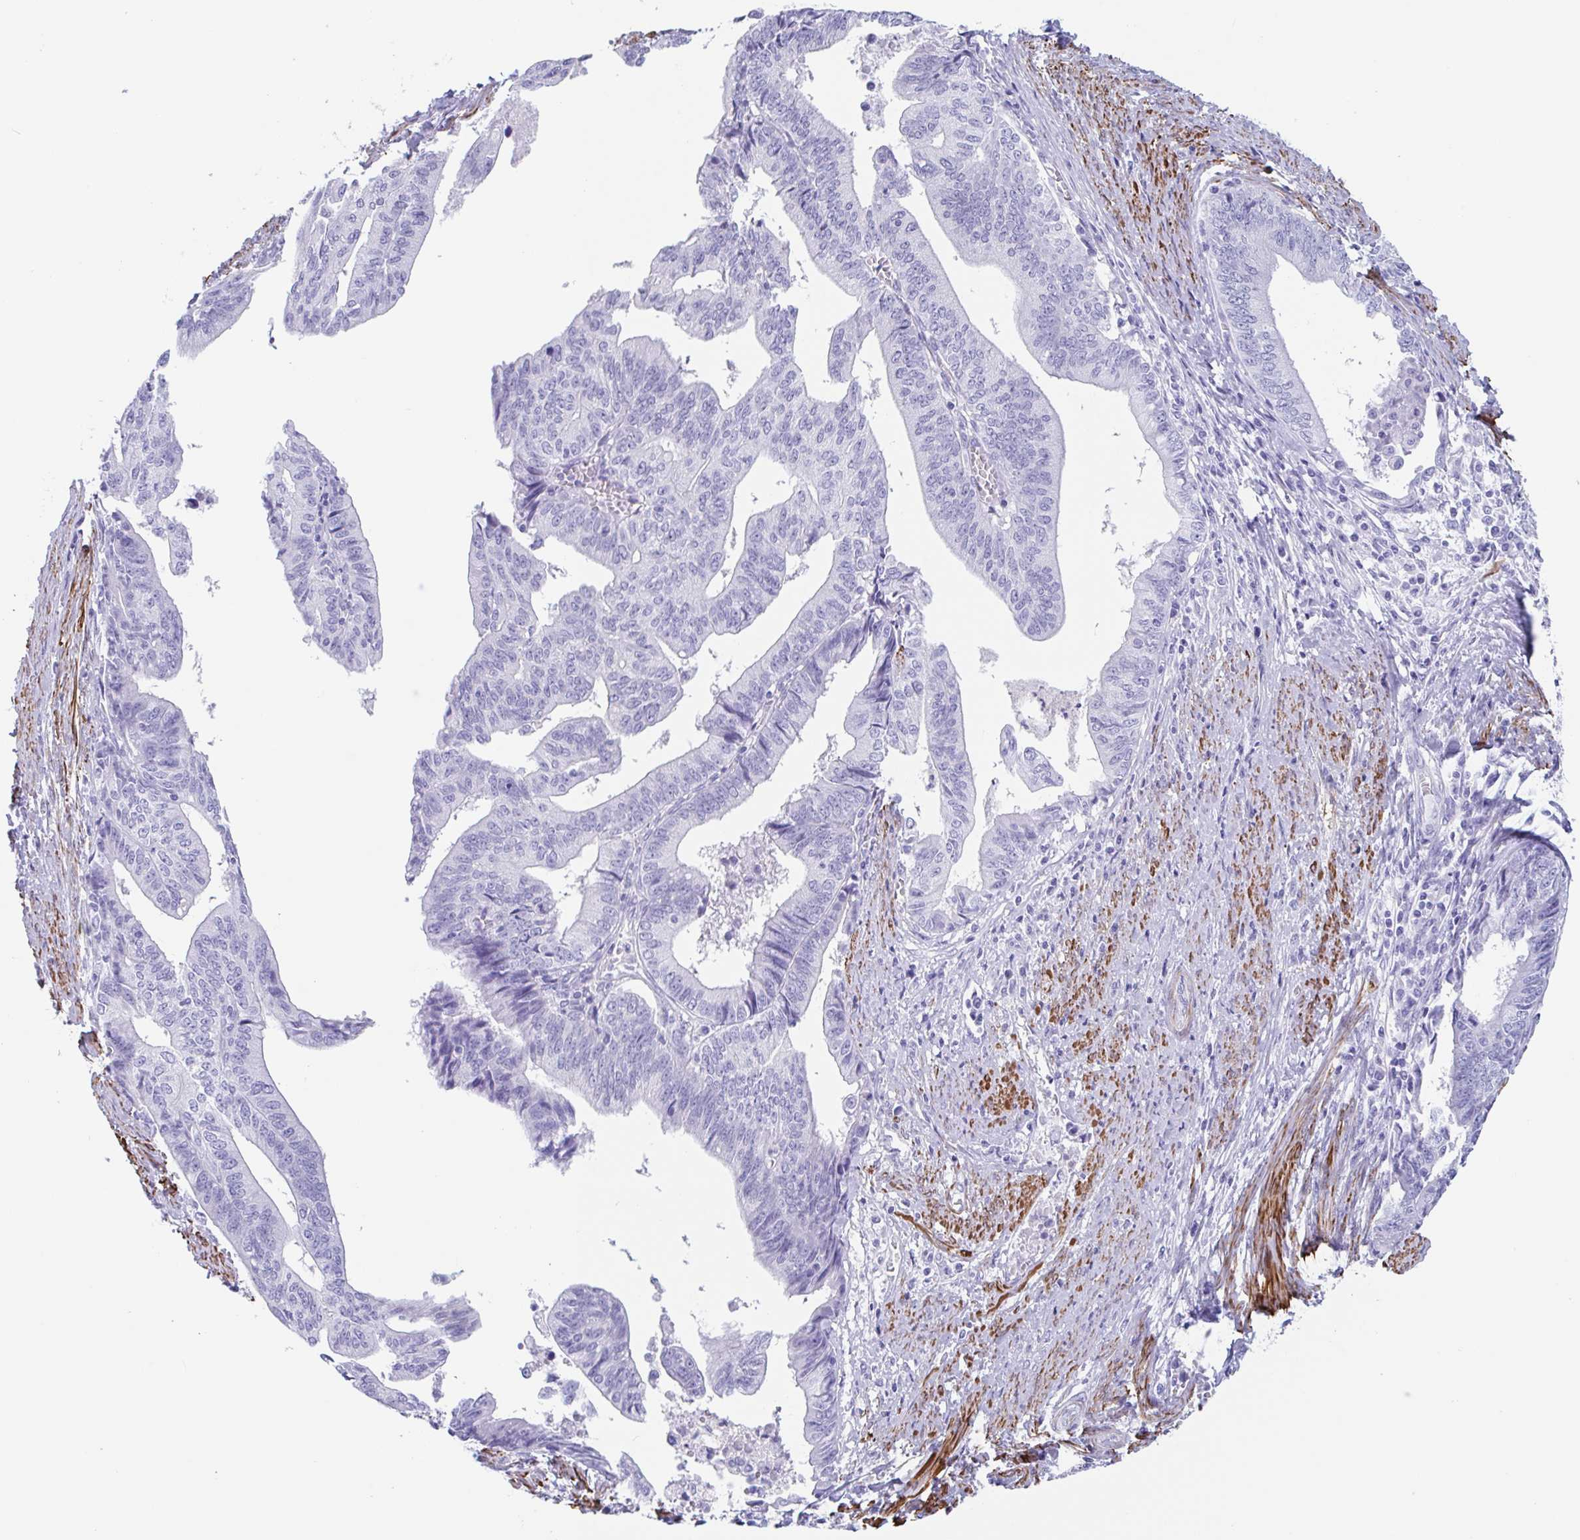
{"staining": {"intensity": "negative", "quantity": "none", "location": "none"}, "tissue": "endometrial cancer", "cell_type": "Tumor cells", "image_type": "cancer", "snomed": [{"axis": "morphology", "description": "Adenocarcinoma, NOS"}, {"axis": "topography", "description": "Endometrium"}], "caption": "This is a photomicrograph of immunohistochemistry staining of adenocarcinoma (endometrial), which shows no staining in tumor cells. (DAB (3,3'-diaminobenzidine) immunohistochemistry (IHC), high magnification).", "gene": "TAS2R41", "patient": {"sex": "female", "age": 65}}